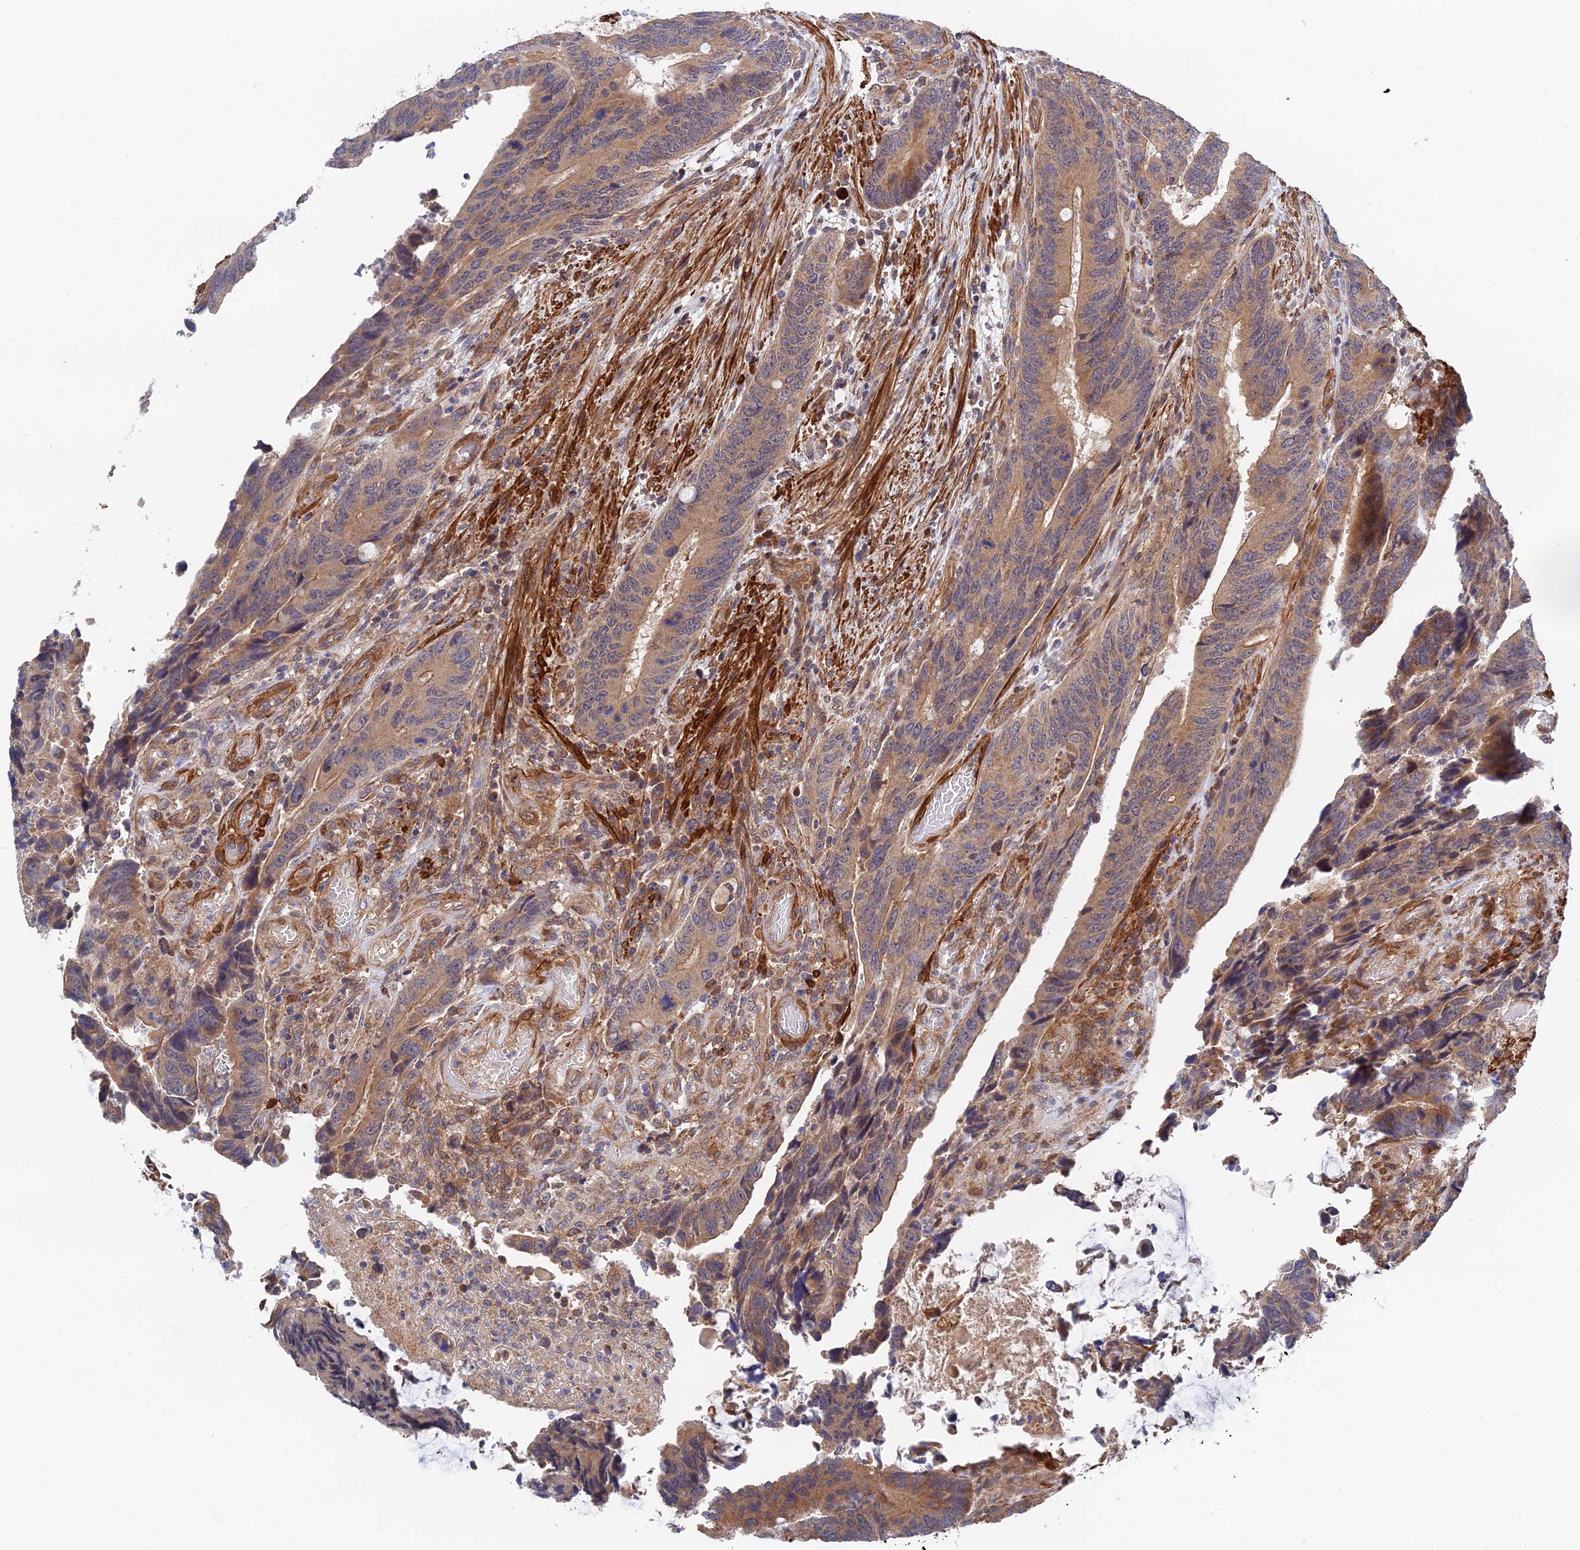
{"staining": {"intensity": "moderate", "quantity": ">75%", "location": "cytoplasmic/membranous"}, "tissue": "colorectal cancer", "cell_type": "Tumor cells", "image_type": "cancer", "snomed": [{"axis": "morphology", "description": "Adenocarcinoma, NOS"}, {"axis": "topography", "description": "Colon"}], "caption": "Brown immunohistochemical staining in colorectal cancer reveals moderate cytoplasmic/membranous expression in about >75% of tumor cells. (DAB (3,3'-diaminobenzidine) IHC with brightfield microscopy, high magnification).", "gene": "ZNF320", "patient": {"sex": "male", "age": 87}}